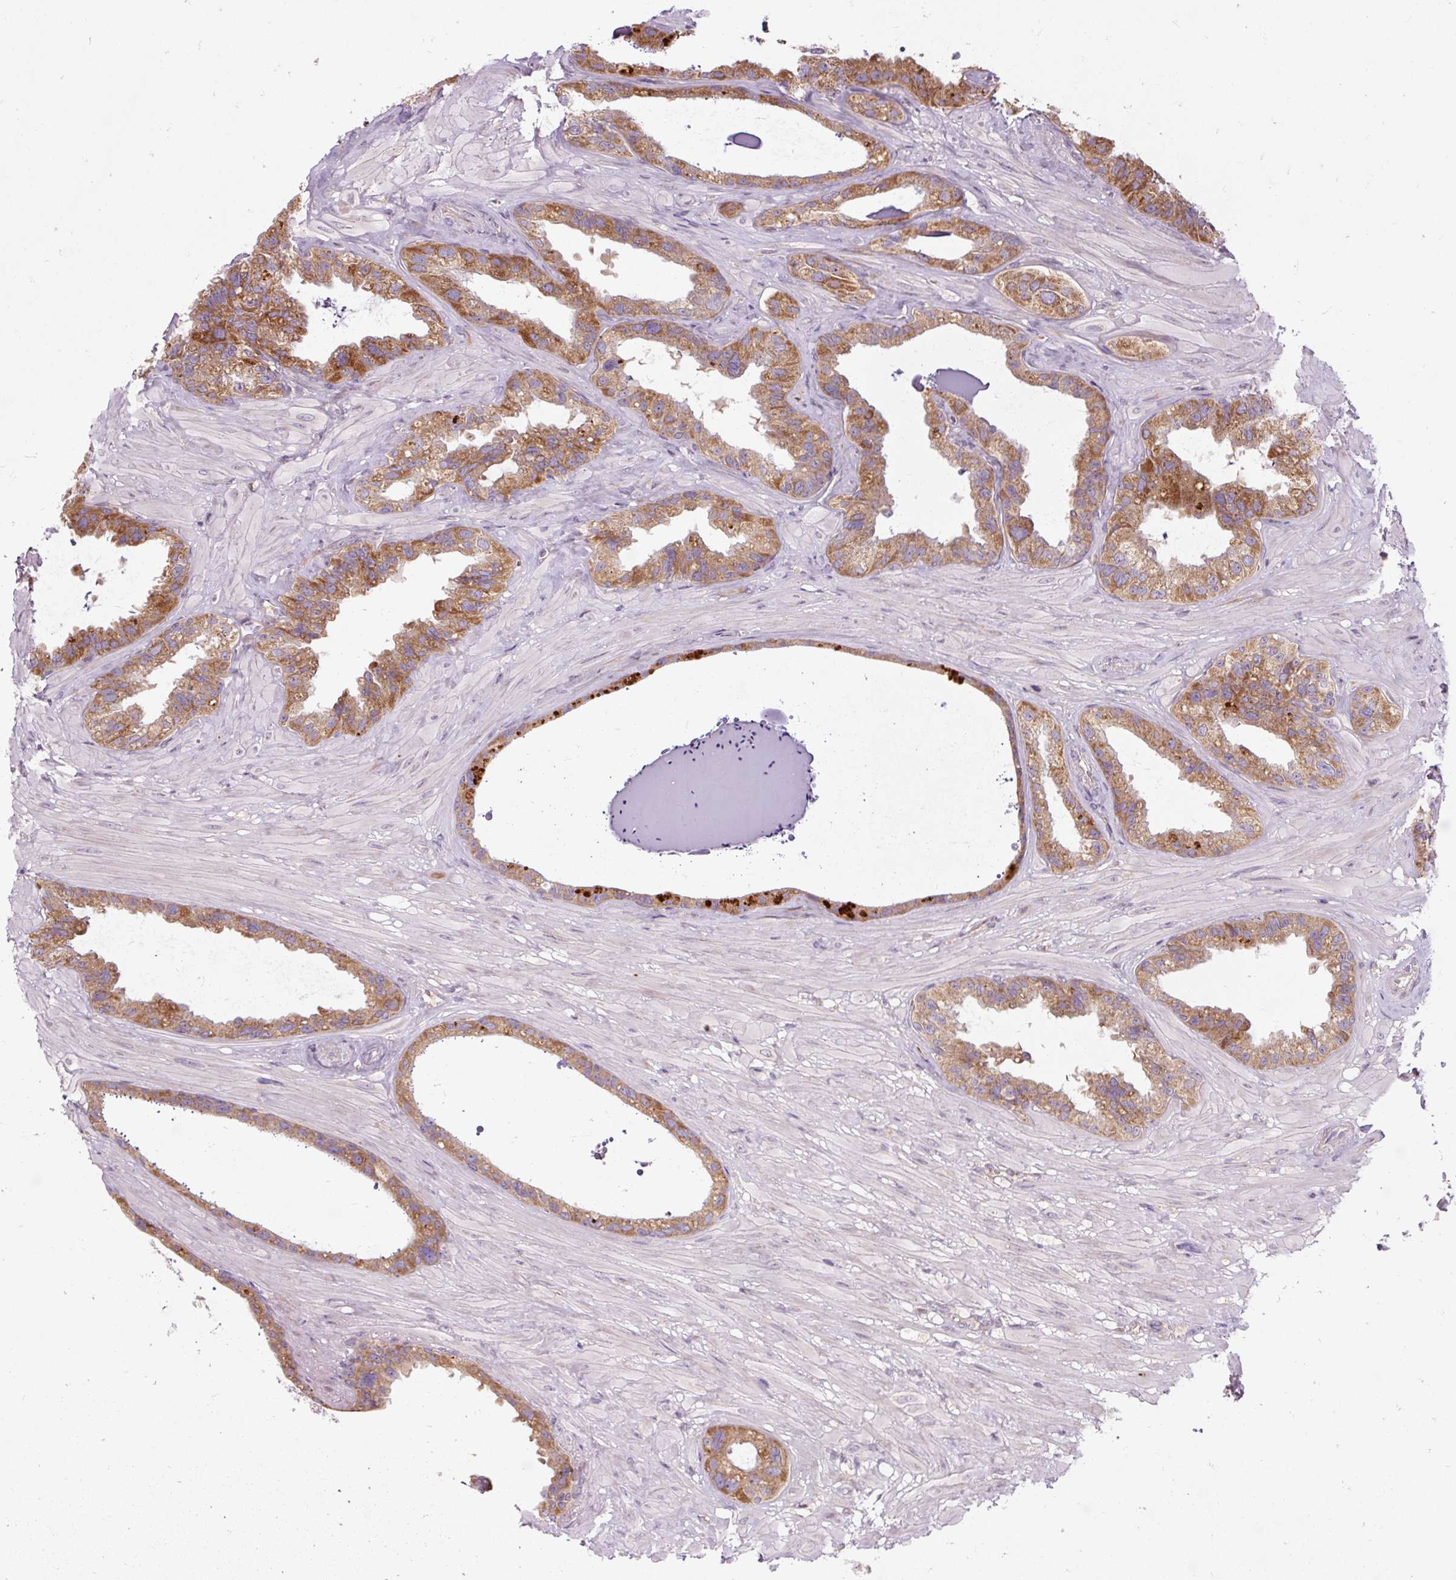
{"staining": {"intensity": "moderate", "quantity": ">75%", "location": "cytoplasmic/membranous"}, "tissue": "seminal vesicle", "cell_type": "Glandular cells", "image_type": "normal", "snomed": [{"axis": "morphology", "description": "Normal tissue, NOS"}, {"axis": "topography", "description": "Seminal veicle"}, {"axis": "topography", "description": "Peripheral nerve tissue"}], "caption": "Protein analysis of unremarkable seminal vesicle reveals moderate cytoplasmic/membranous staining in about >75% of glandular cells.", "gene": "PRSS48", "patient": {"sex": "male", "age": 76}}